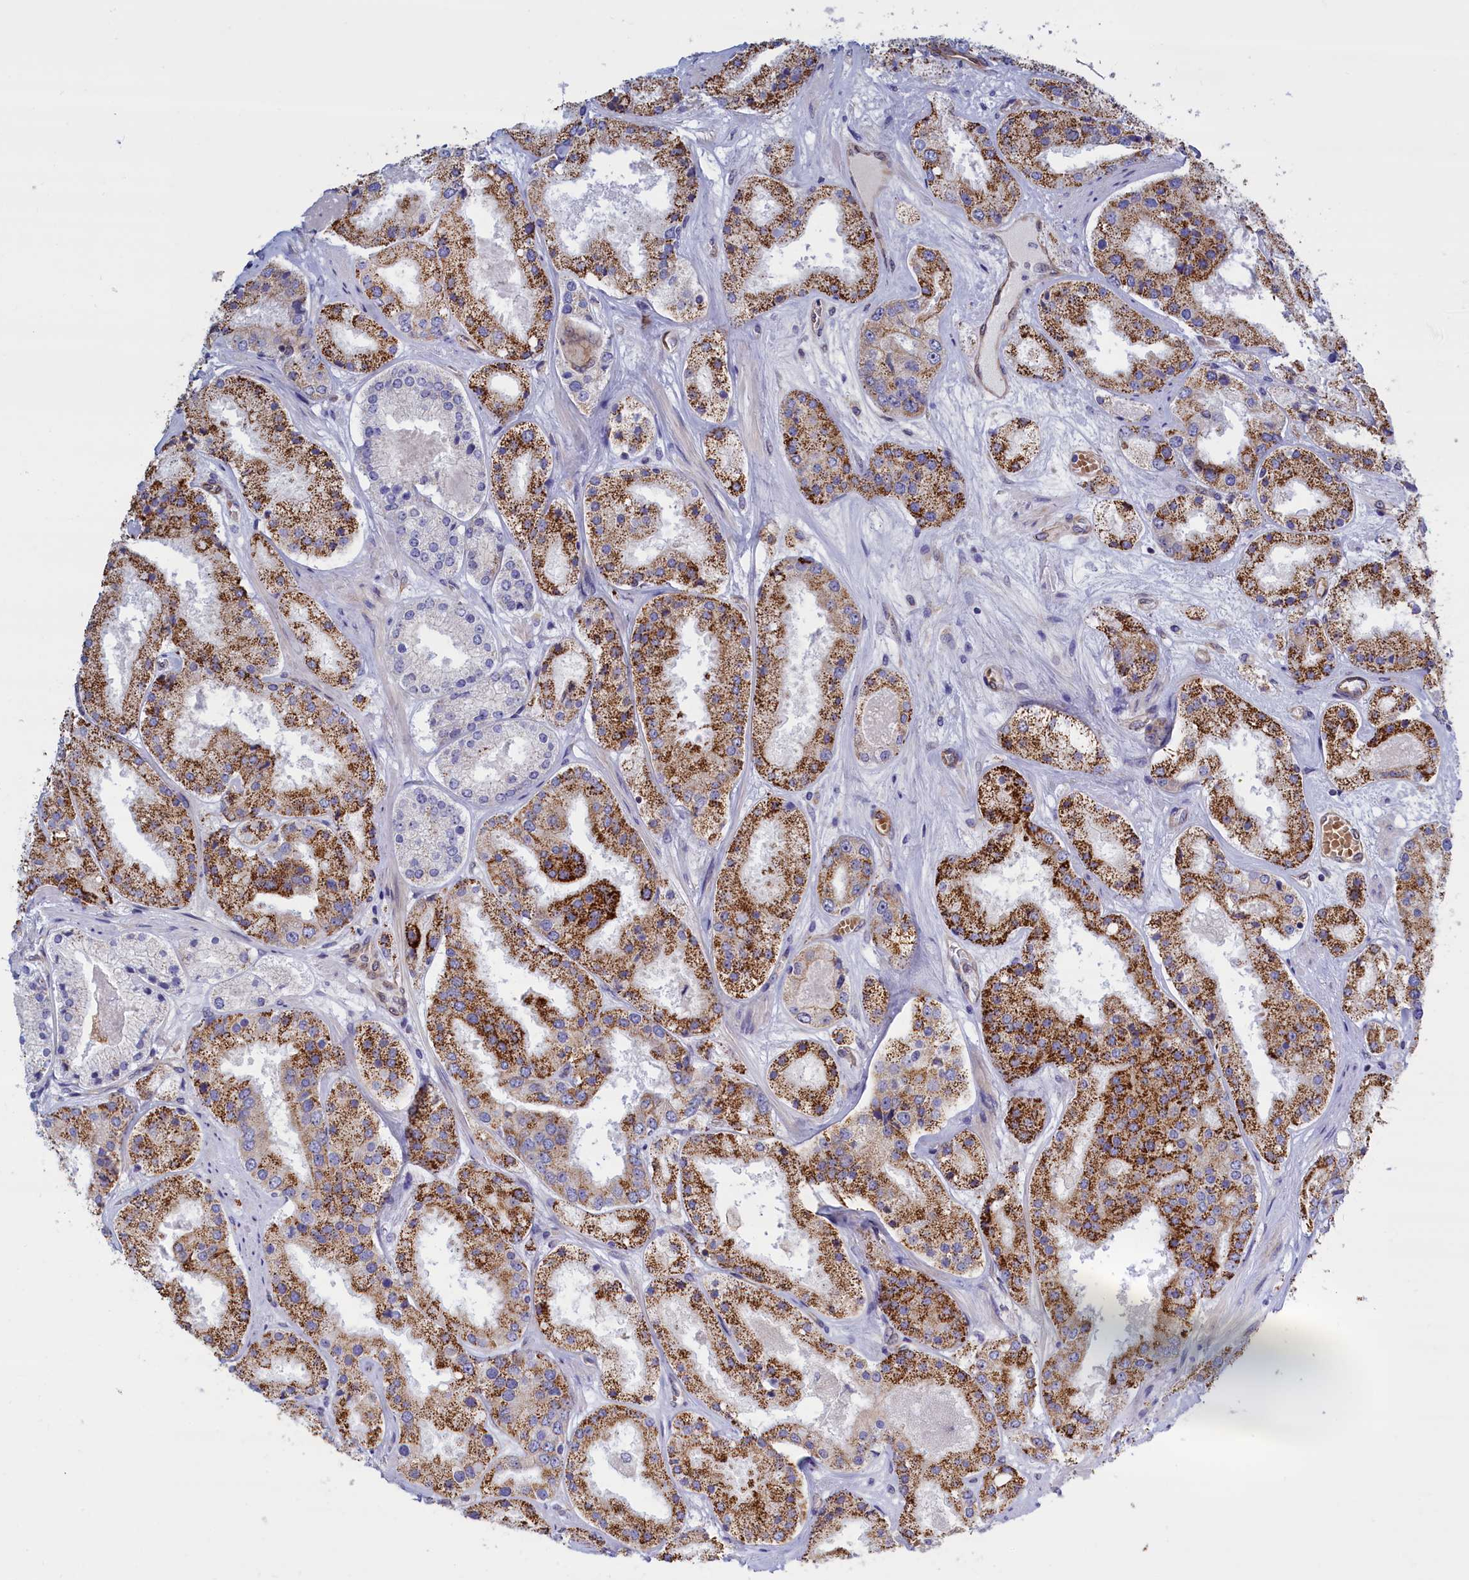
{"staining": {"intensity": "moderate", "quantity": "25%-75%", "location": "cytoplasmic/membranous"}, "tissue": "prostate cancer", "cell_type": "Tumor cells", "image_type": "cancer", "snomed": [{"axis": "morphology", "description": "Adenocarcinoma, High grade"}, {"axis": "topography", "description": "Prostate"}], "caption": "Protein expression analysis of human prostate adenocarcinoma (high-grade) reveals moderate cytoplasmic/membranous expression in about 25%-75% of tumor cells. The protein of interest is stained brown, and the nuclei are stained in blue (DAB (3,3'-diaminobenzidine) IHC with brightfield microscopy, high magnification).", "gene": "ABCC12", "patient": {"sex": "male", "age": 63}}